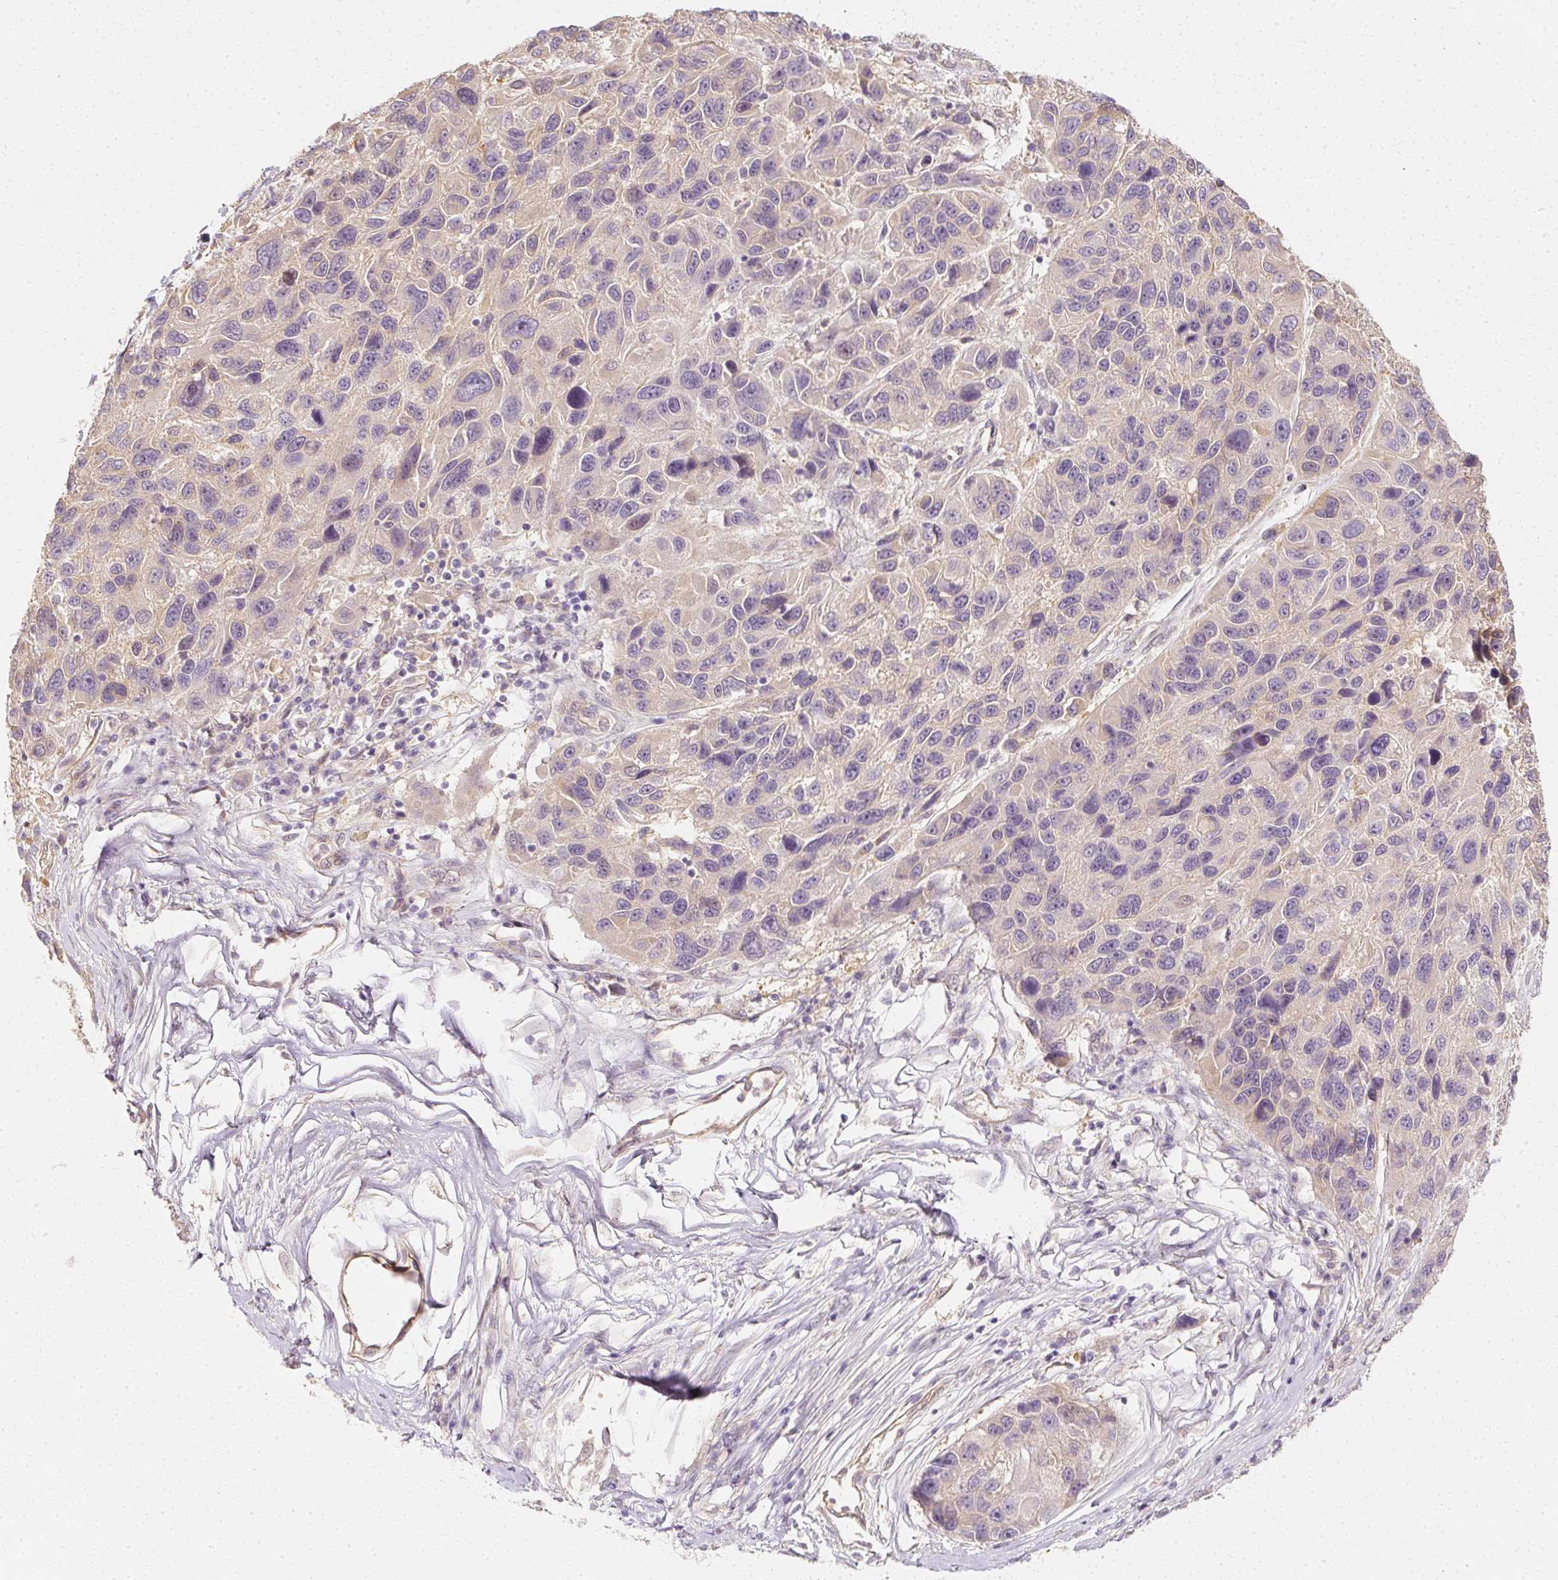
{"staining": {"intensity": "negative", "quantity": "none", "location": "none"}, "tissue": "melanoma", "cell_type": "Tumor cells", "image_type": "cancer", "snomed": [{"axis": "morphology", "description": "Malignant melanoma, NOS"}, {"axis": "topography", "description": "Skin"}], "caption": "DAB (3,3'-diaminobenzidine) immunohistochemical staining of human melanoma displays no significant positivity in tumor cells.", "gene": "GNAQ", "patient": {"sex": "male", "age": 53}}